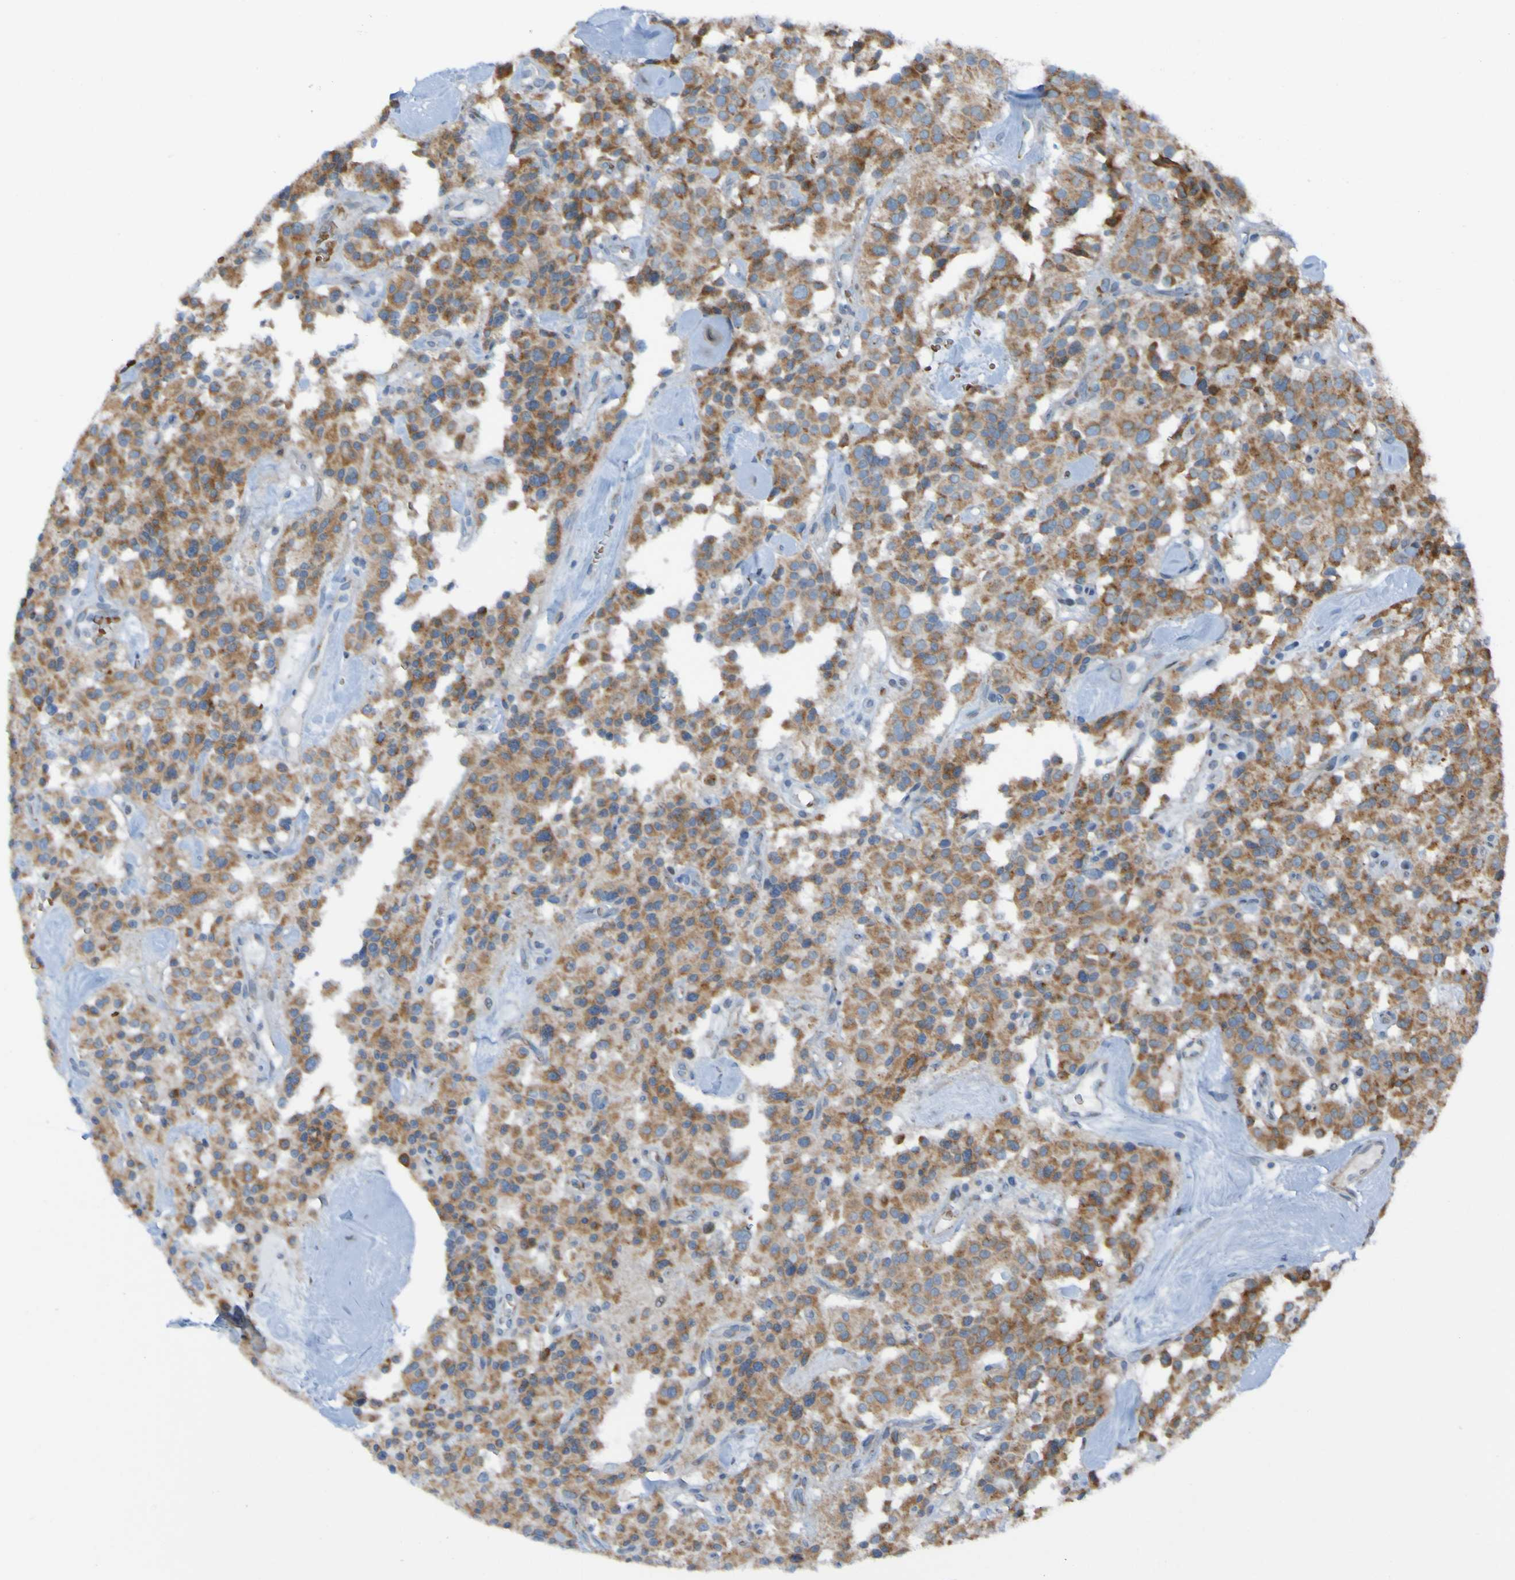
{"staining": {"intensity": "moderate", "quantity": ">75%", "location": "cytoplasmic/membranous"}, "tissue": "carcinoid", "cell_type": "Tumor cells", "image_type": "cancer", "snomed": [{"axis": "morphology", "description": "Carcinoid, malignant, NOS"}, {"axis": "topography", "description": "Lung"}], "caption": "Tumor cells demonstrate medium levels of moderate cytoplasmic/membranous staining in approximately >75% of cells in human carcinoid. The protein is shown in brown color, while the nuclei are stained blue.", "gene": "UNG", "patient": {"sex": "male", "age": 30}}